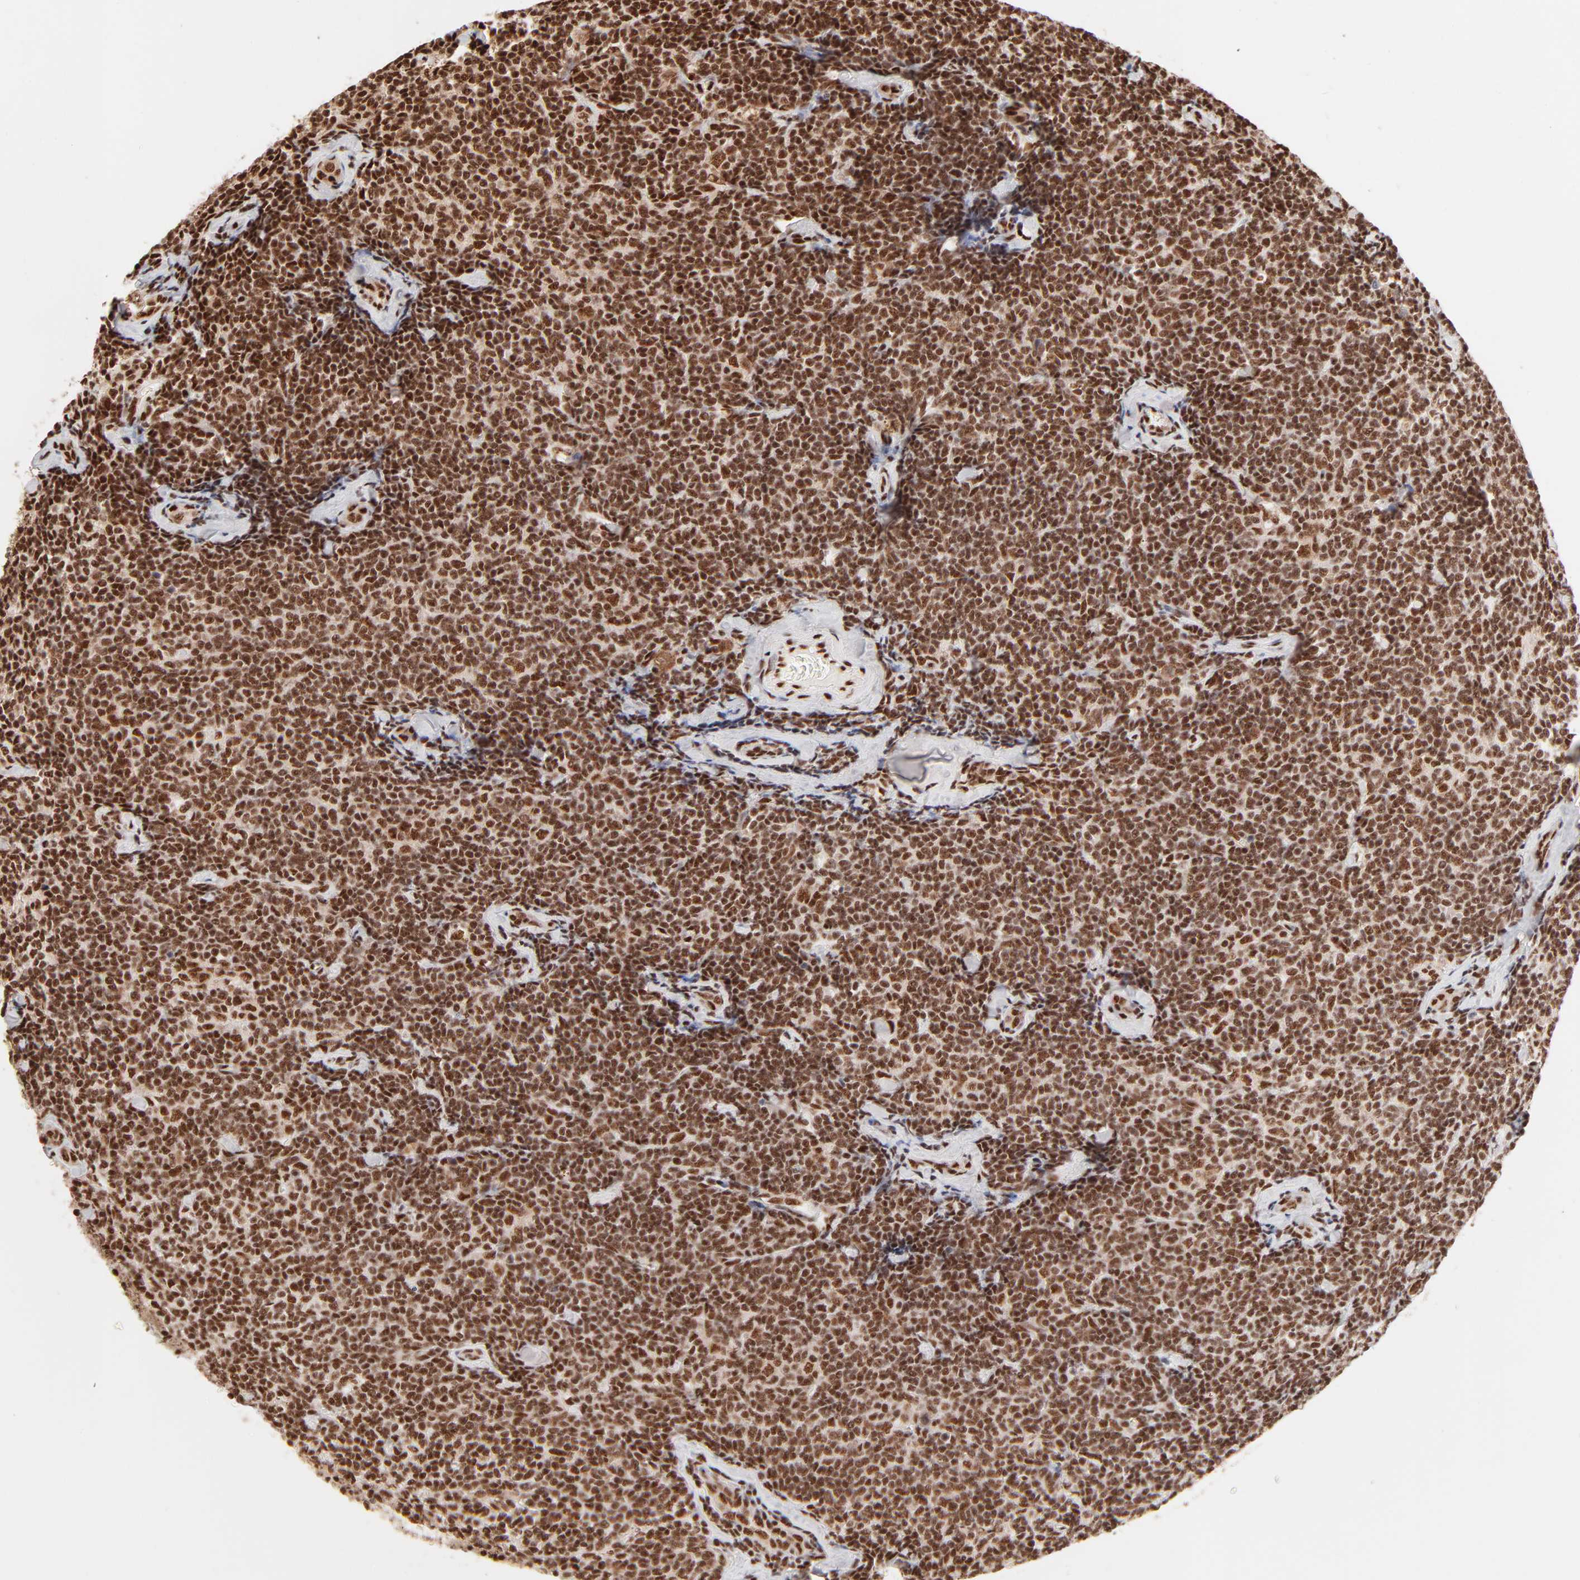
{"staining": {"intensity": "strong", "quantity": ">75%", "location": "nuclear"}, "tissue": "lymphoma", "cell_type": "Tumor cells", "image_type": "cancer", "snomed": [{"axis": "morphology", "description": "Malignant lymphoma, non-Hodgkin's type, Low grade"}, {"axis": "topography", "description": "Lymph node"}], "caption": "Strong nuclear expression for a protein is identified in about >75% of tumor cells of low-grade malignant lymphoma, non-Hodgkin's type using immunohistochemistry.", "gene": "TARDBP", "patient": {"sex": "female", "age": 56}}